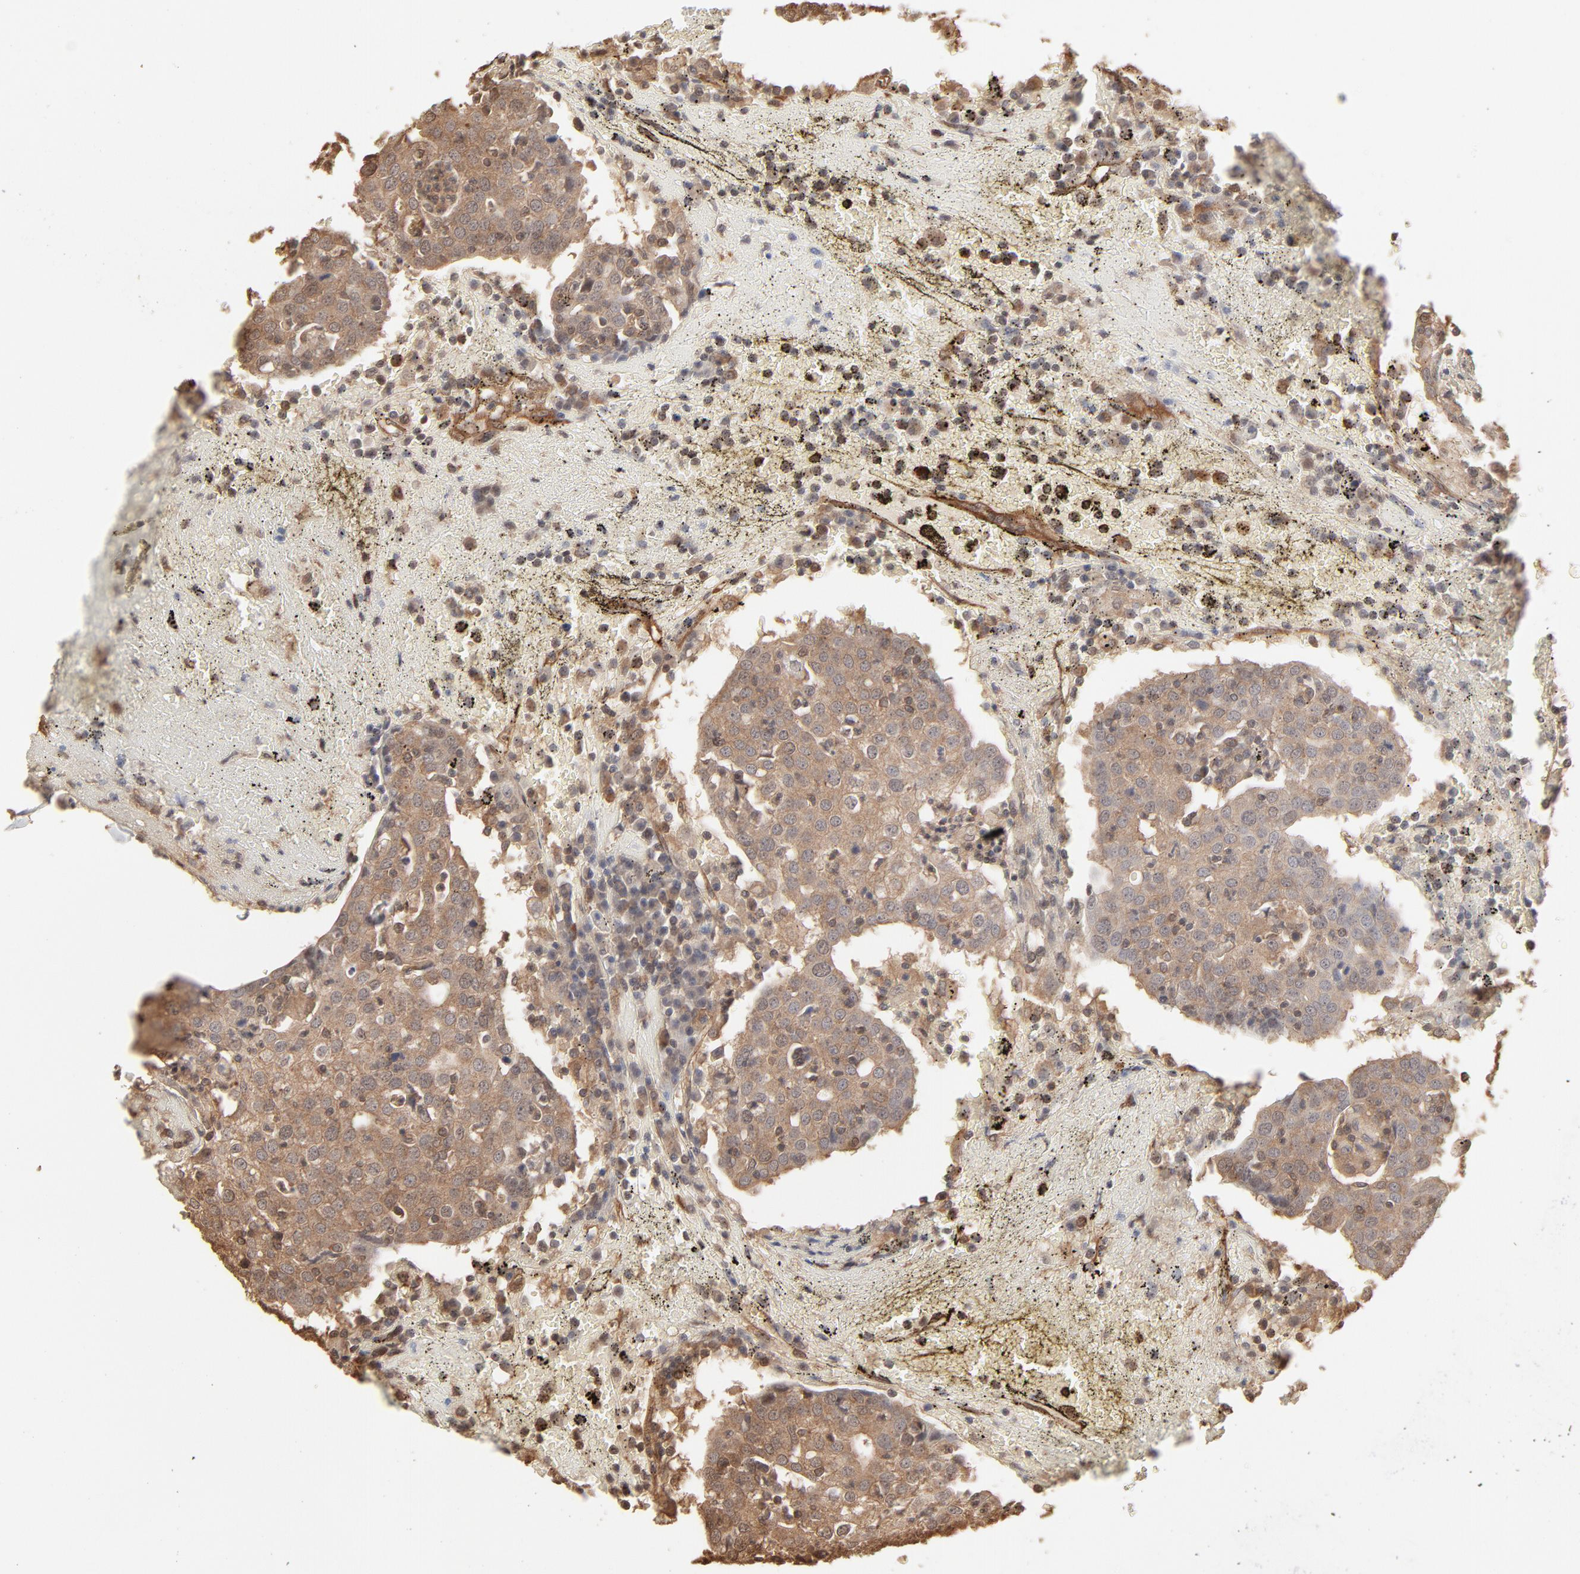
{"staining": {"intensity": "moderate", "quantity": ">75%", "location": "cytoplasmic/membranous"}, "tissue": "head and neck cancer", "cell_type": "Tumor cells", "image_type": "cancer", "snomed": [{"axis": "morphology", "description": "Adenocarcinoma, NOS"}, {"axis": "topography", "description": "Salivary gland"}, {"axis": "topography", "description": "Head-Neck"}], "caption": "A histopathology image showing moderate cytoplasmic/membranous positivity in about >75% of tumor cells in head and neck cancer (adenocarcinoma), as visualized by brown immunohistochemical staining.", "gene": "PPP2CA", "patient": {"sex": "female", "age": 65}}